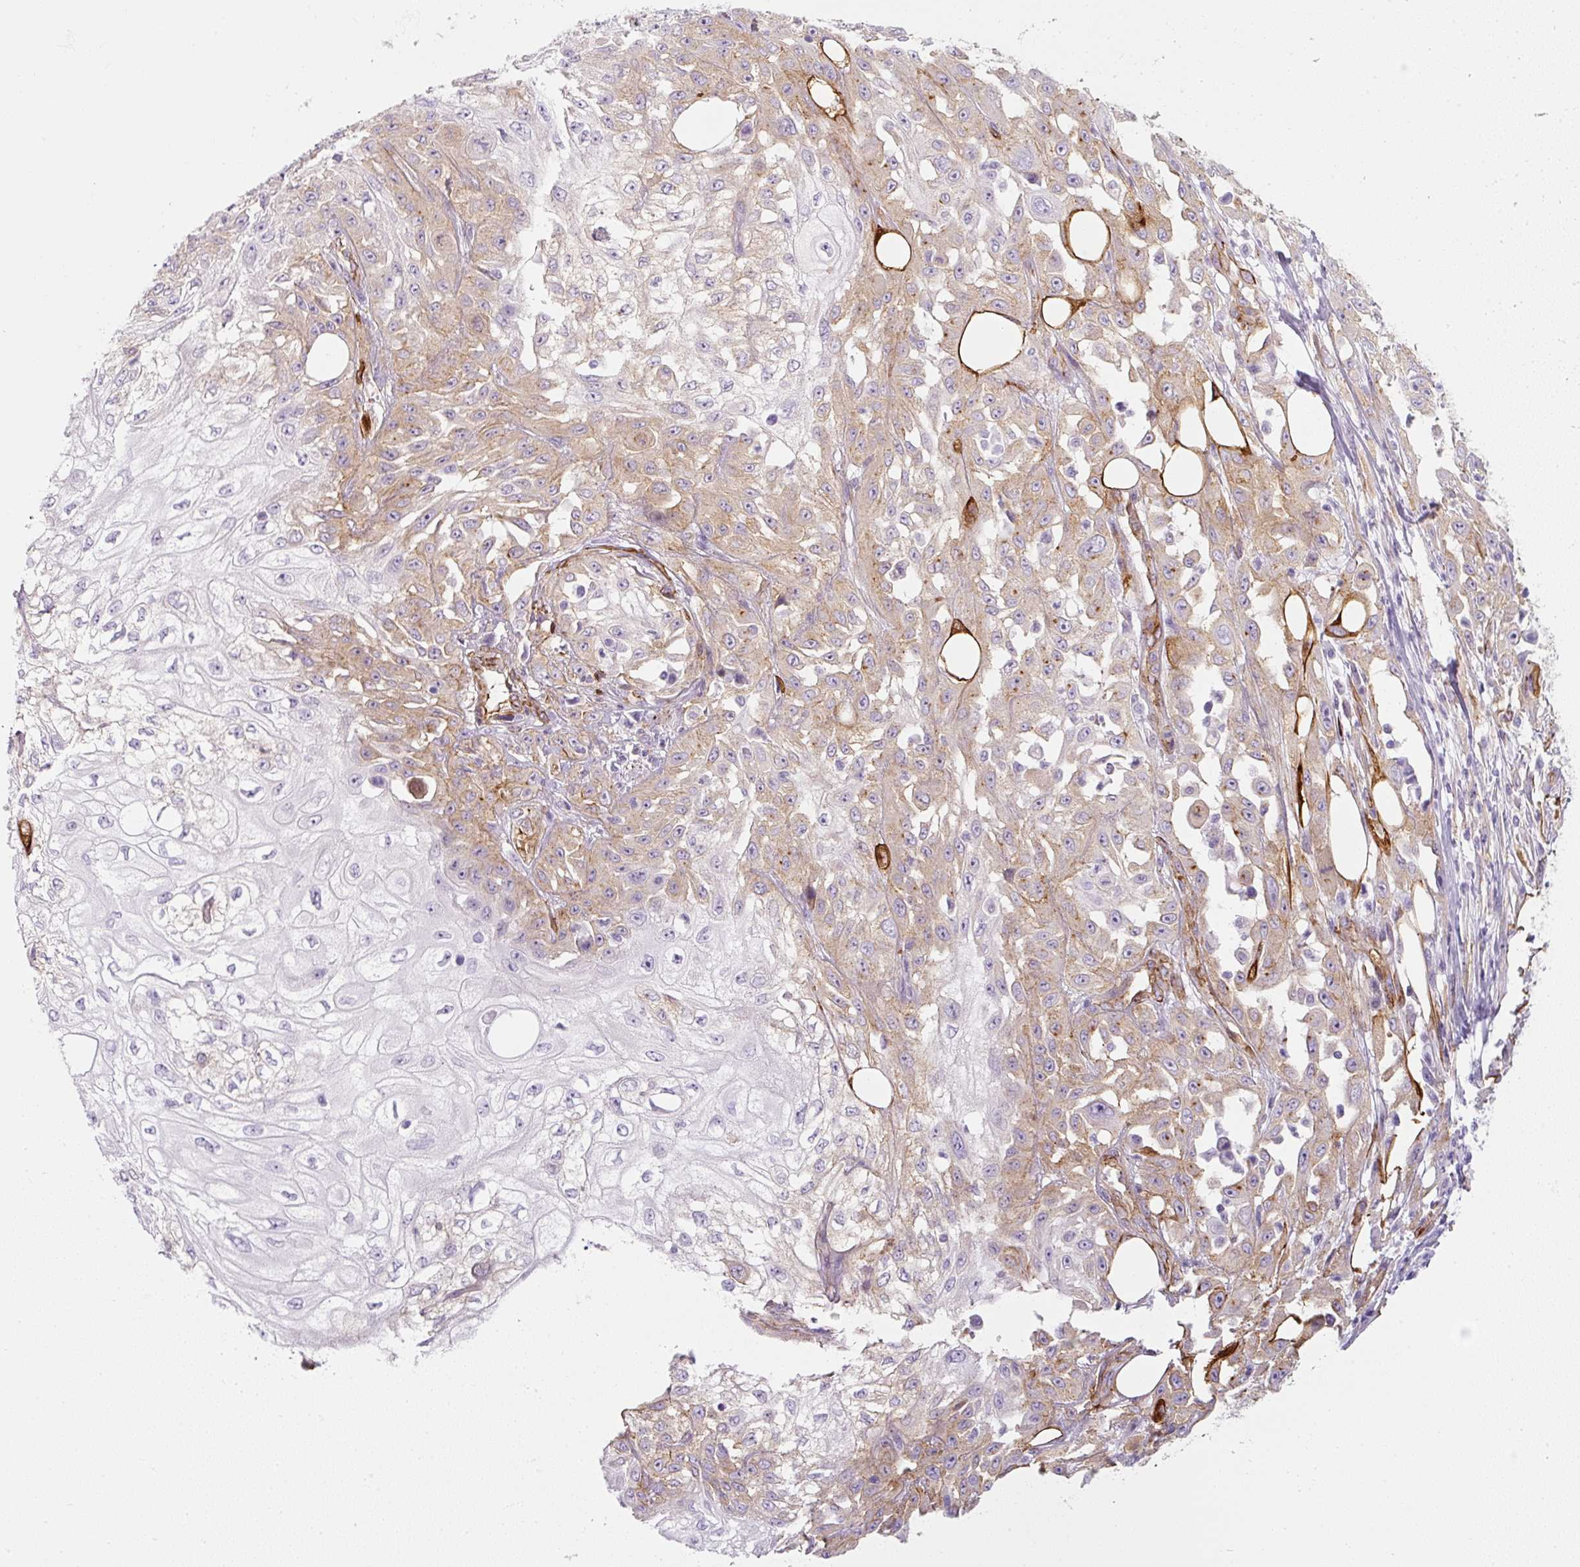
{"staining": {"intensity": "weak", "quantity": "25%-75%", "location": "cytoplasmic/membranous"}, "tissue": "skin cancer", "cell_type": "Tumor cells", "image_type": "cancer", "snomed": [{"axis": "morphology", "description": "Squamous cell carcinoma, NOS"}, {"axis": "morphology", "description": "Squamous cell carcinoma, metastatic, NOS"}, {"axis": "topography", "description": "Skin"}, {"axis": "topography", "description": "Lymph node"}], "caption": "Immunohistochemical staining of skin cancer reveals low levels of weak cytoplasmic/membranous protein staining in approximately 25%-75% of tumor cells.", "gene": "CAVIN3", "patient": {"sex": "male", "age": 75}}